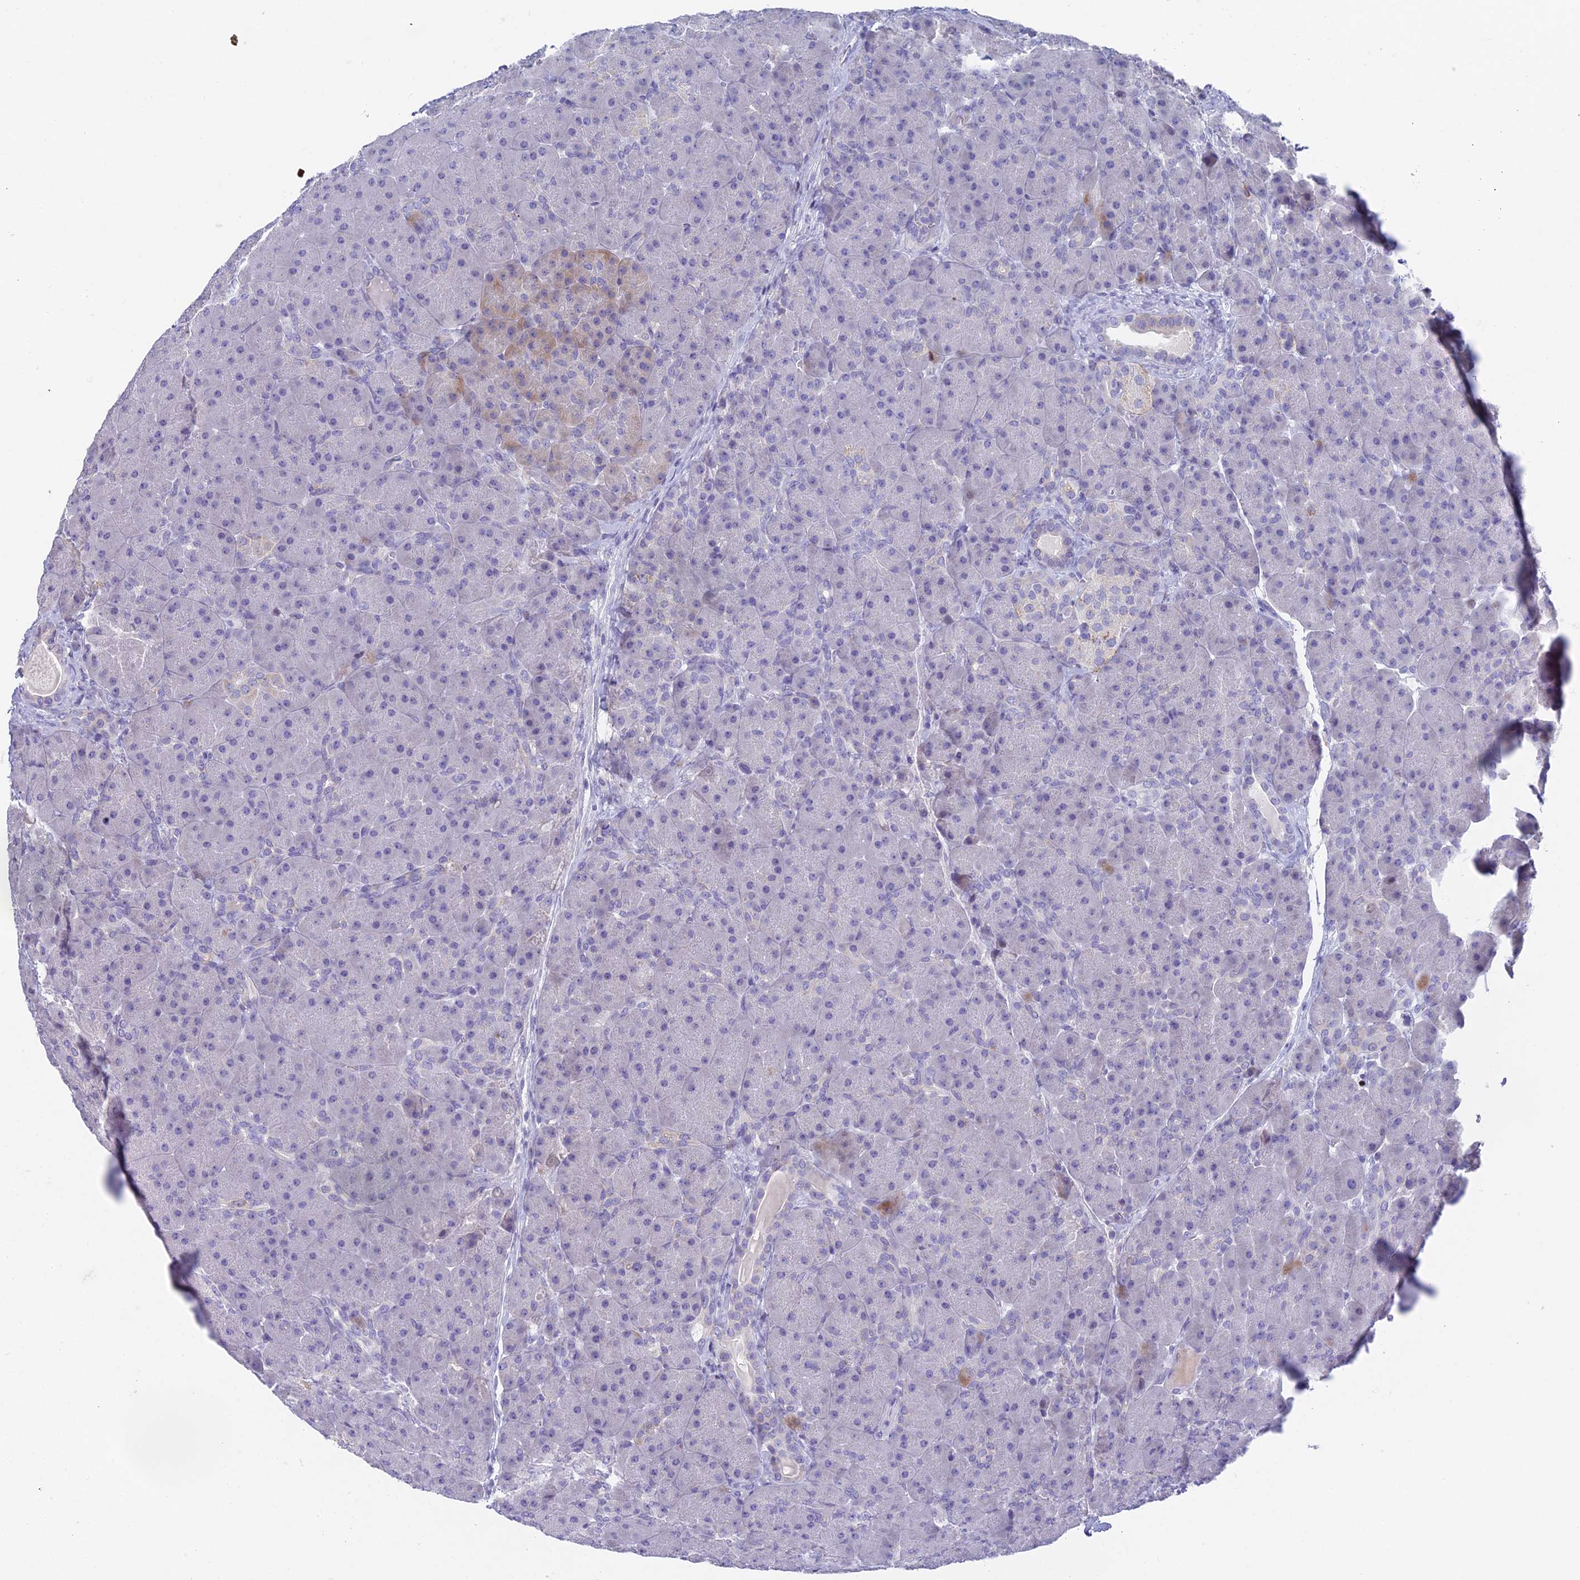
{"staining": {"intensity": "weak", "quantity": "<25%", "location": "cytoplasmic/membranous"}, "tissue": "pancreas", "cell_type": "Exocrine glandular cells", "image_type": "normal", "snomed": [{"axis": "morphology", "description": "Normal tissue, NOS"}, {"axis": "topography", "description": "Pancreas"}], "caption": "This is a photomicrograph of immunohistochemistry staining of unremarkable pancreas, which shows no staining in exocrine glandular cells. (DAB immunohistochemistry (IHC) with hematoxylin counter stain).", "gene": "REXO5", "patient": {"sex": "male", "age": 66}}